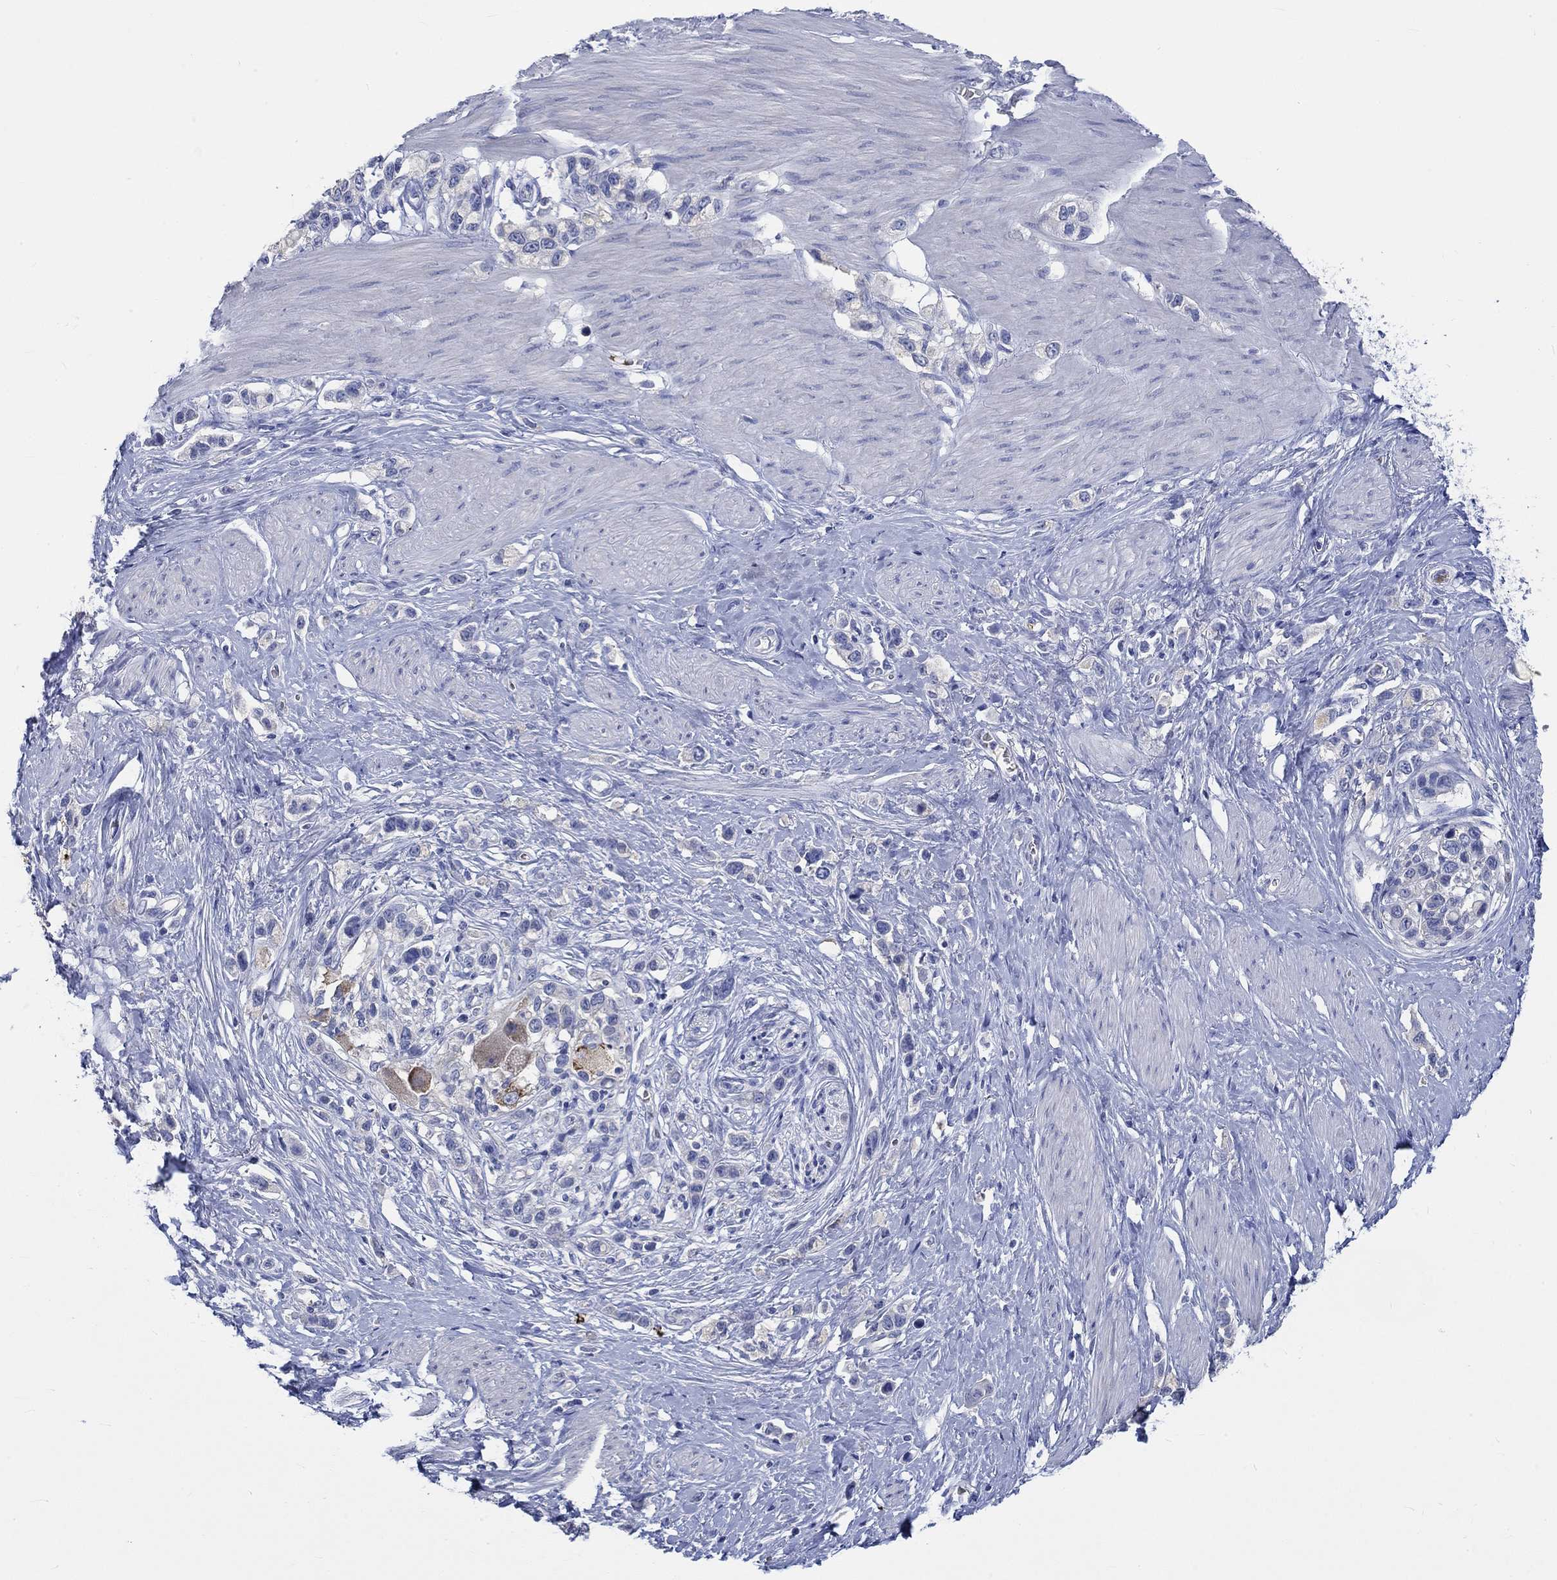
{"staining": {"intensity": "negative", "quantity": "none", "location": "none"}, "tissue": "stomach cancer", "cell_type": "Tumor cells", "image_type": "cancer", "snomed": [{"axis": "morphology", "description": "Normal tissue, NOS"}, {"axis": "morphology", "description": "Adenocarcinoma, NOS"}, {"axis": "morphology", "description": "Adenocarcinoma, High grade"}, {"axis": "topography", "description": "Stomach, upper"}, {"axis": "topography", "description": "Stomach"}], "caption": "Tumor cells show no significant expression in stomach cancer.", "gene": "KCNA1", "patient": {"sex": "female", "age": 65}}